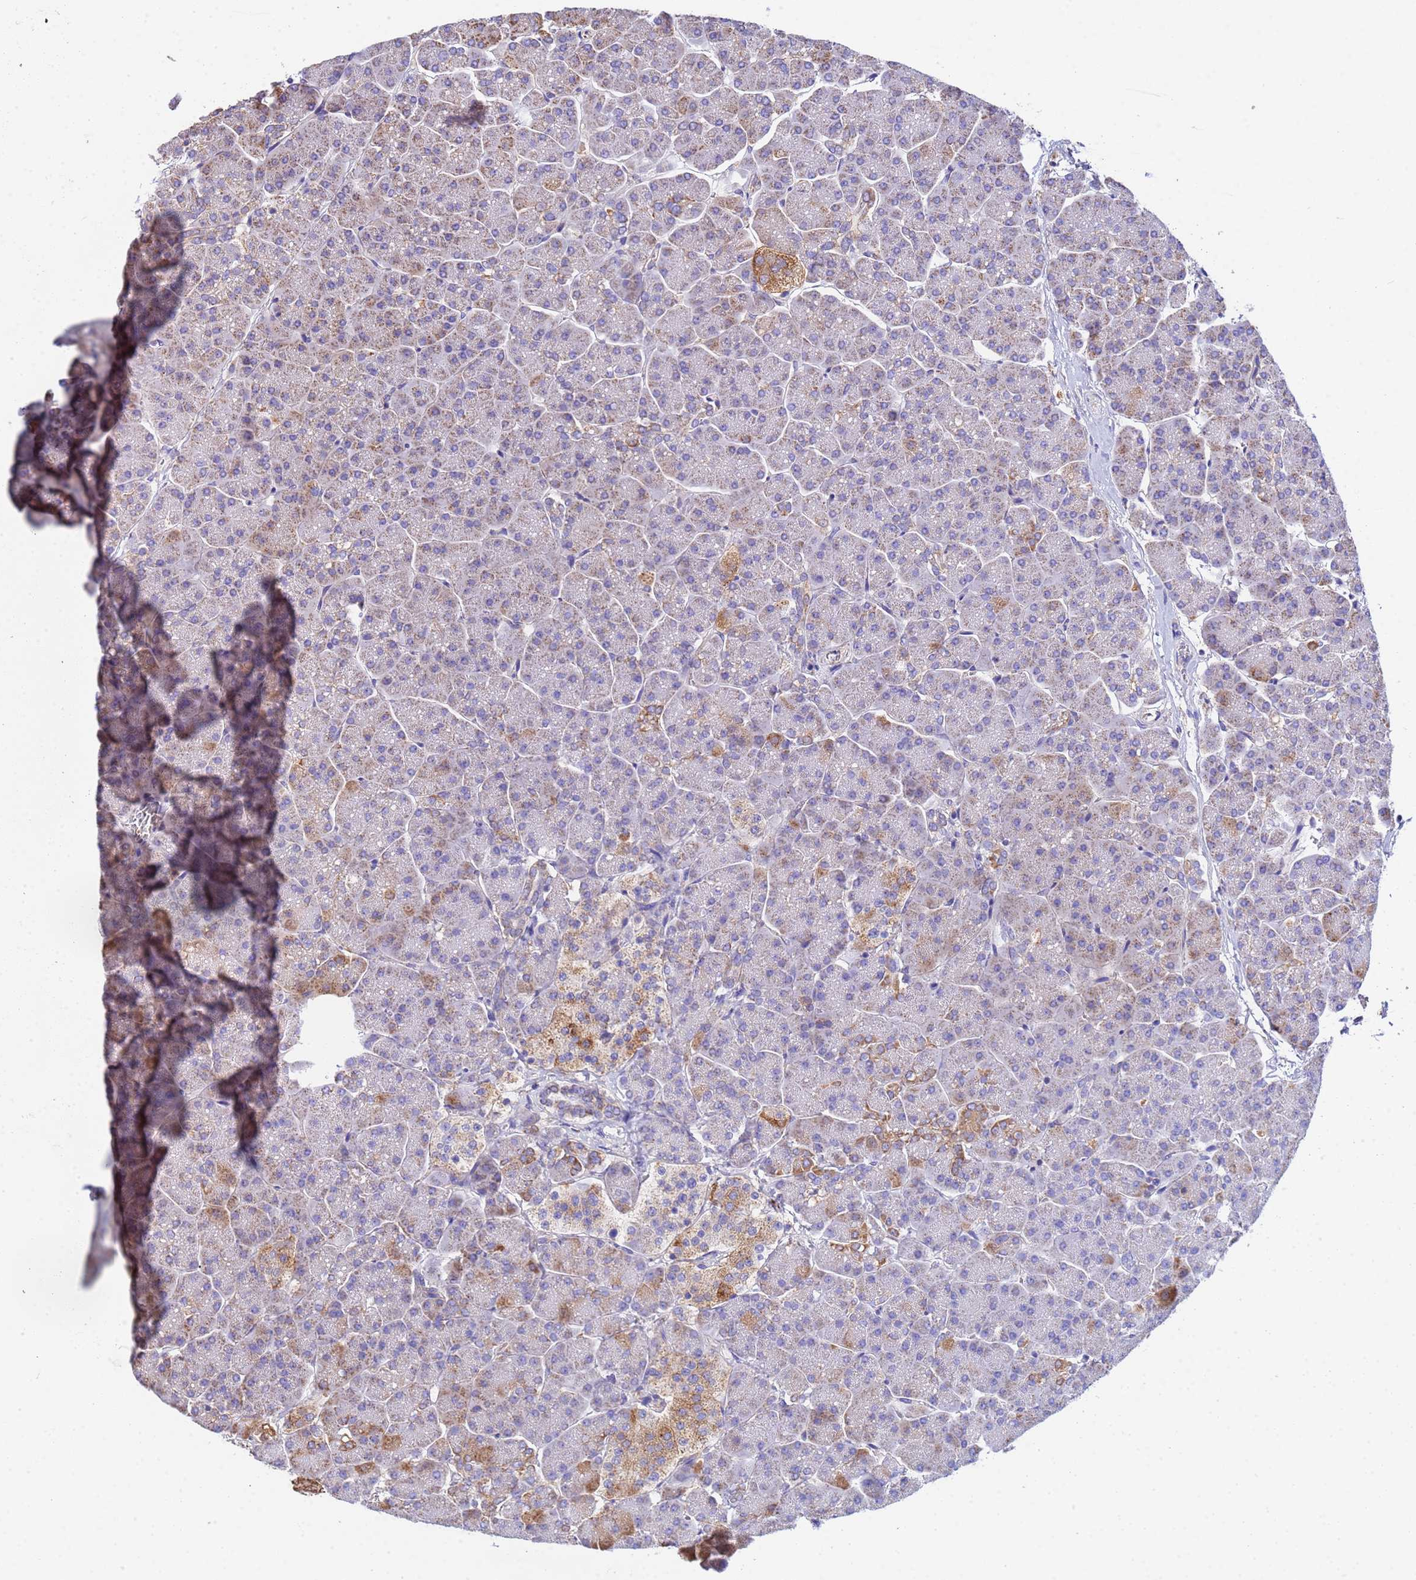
{"staining": {"intensity": "moderate", "quantity": "25%-75%", "location": "cytoplasmic/membranous"}, "tissue": "pancreas", "cell_type": "Exocrine glandular cells", "image_type": "normal", "snomed": [{"axis": "morphology", "description": "Normal tissue, NOS"}, {"axis": "topography", "description": "Pancreas"}, {"axis": "topography", "description": "Peripheral nerve tissue"}], "caption": "High-magnification brightfield microscopy of unremarkable pancreas stained with DAB (3,3'-diaminobenzidine) (brown) and counterstained with hematoxylin (blue). exocrine glandular cells exhibit moderate cytoplasmic/membranous expression is present in about25%-75% of cells. (DAB (3,3'-diaminobenzidine) IHC with brightfield microscopy, high magnification).", "gene": "GLUD1", "patient": {"sex": "male", "age": 54}}